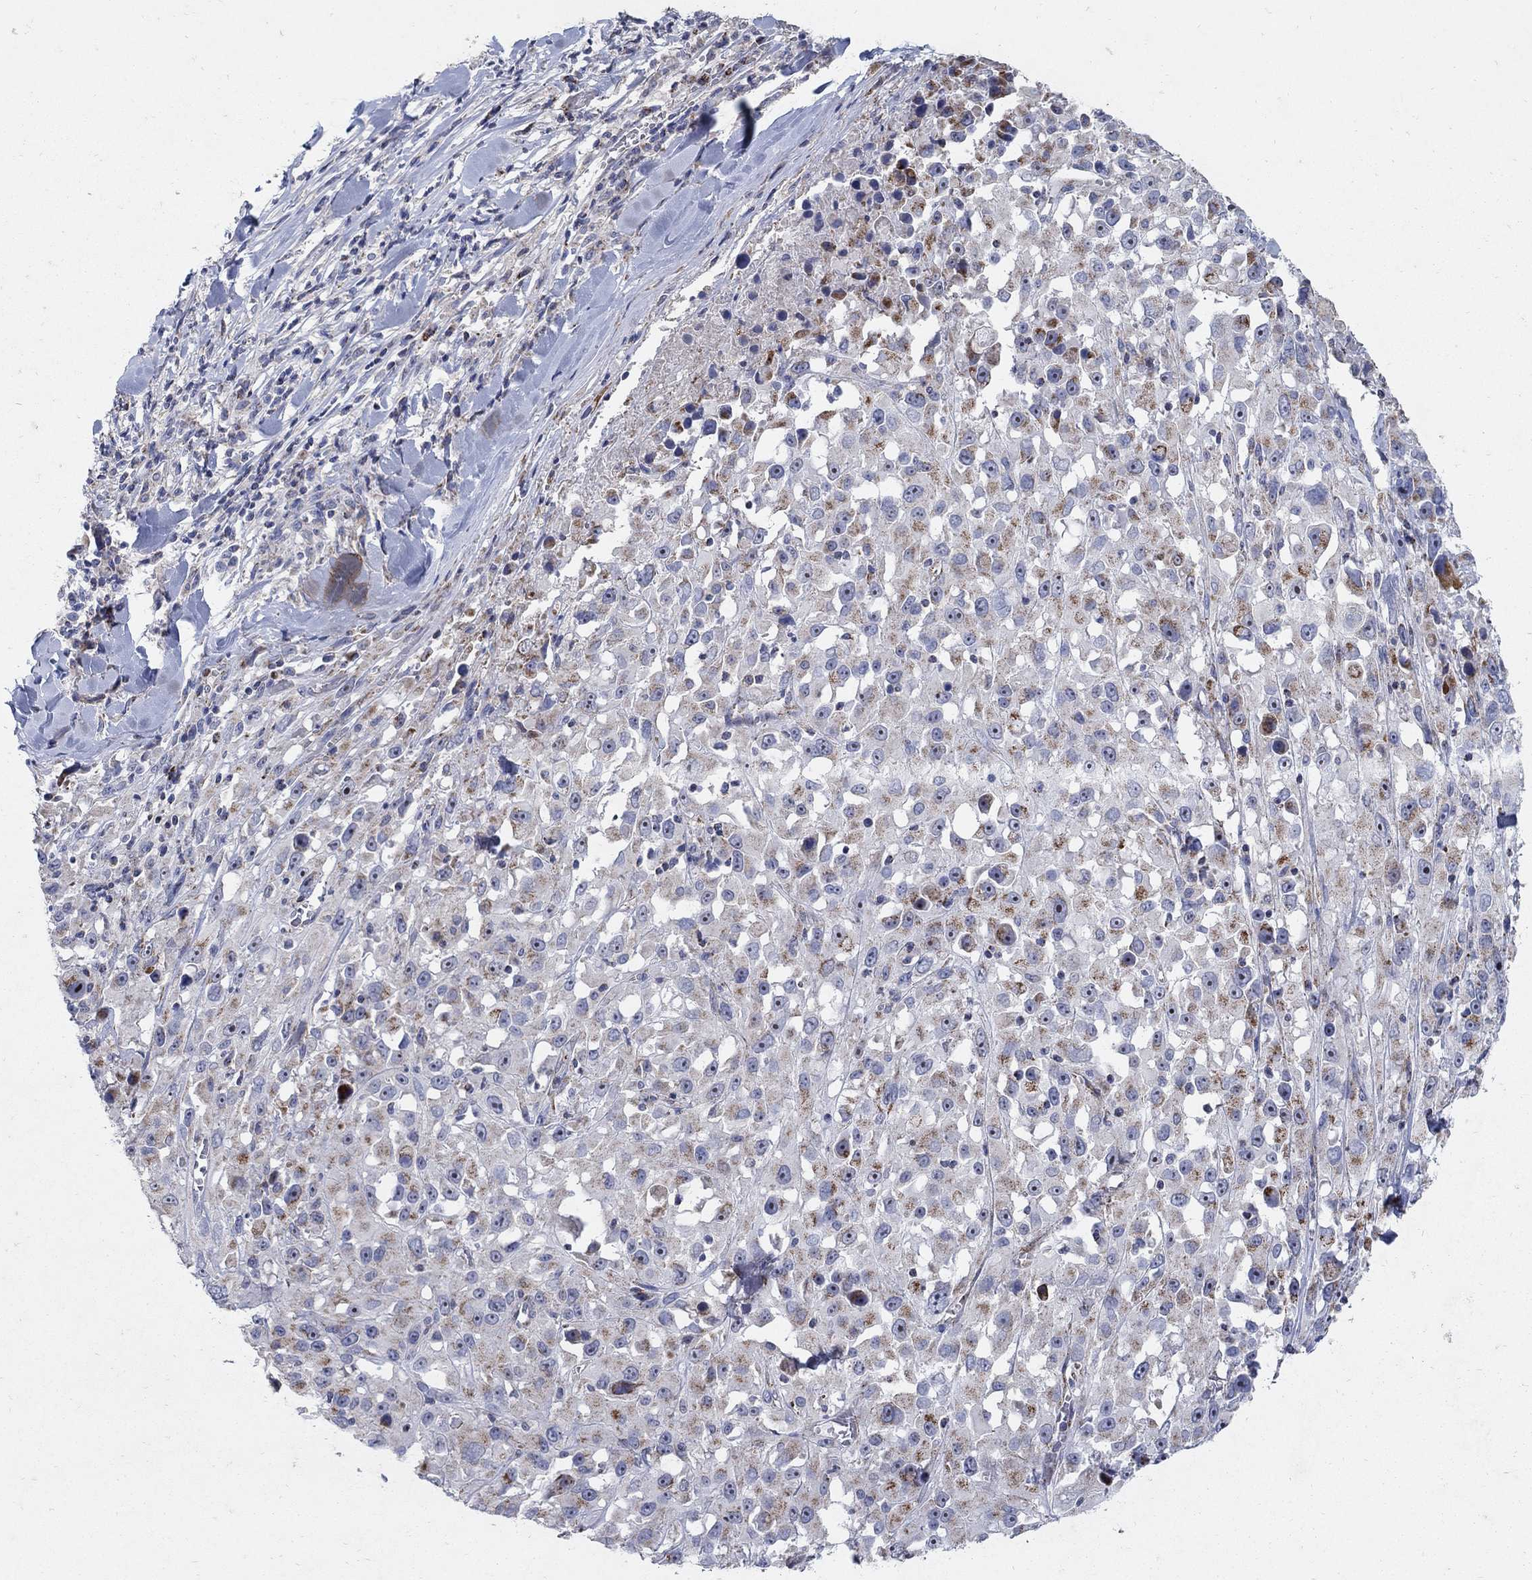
{"staining": {"intensity": "moderate", "quantity": "<25%", "location": "cytoplasmic/membranous"}, "tissue": "melanoma", "cell_type": "Tumor cells", "image_type": "cancer", "snomed": [{"axis": "morphology", "description": "Malignant melanoma, Metastatic site"}, {"axis": "topography", "description": "Lymph node"}], "caption": "High-magnification brightfield microscopy of malignant melanoma (metastatic site) stained with DAB (3,3'-diaminobenzidine) (brown) and counterstained with hematoxylin (blue). tumor cells exhibit moderate cytoplasmic/membranous positivity is seen in approximately<25% of cells.", "gene": "HMX2", "patient": {"sex": "male", "age": 50}}